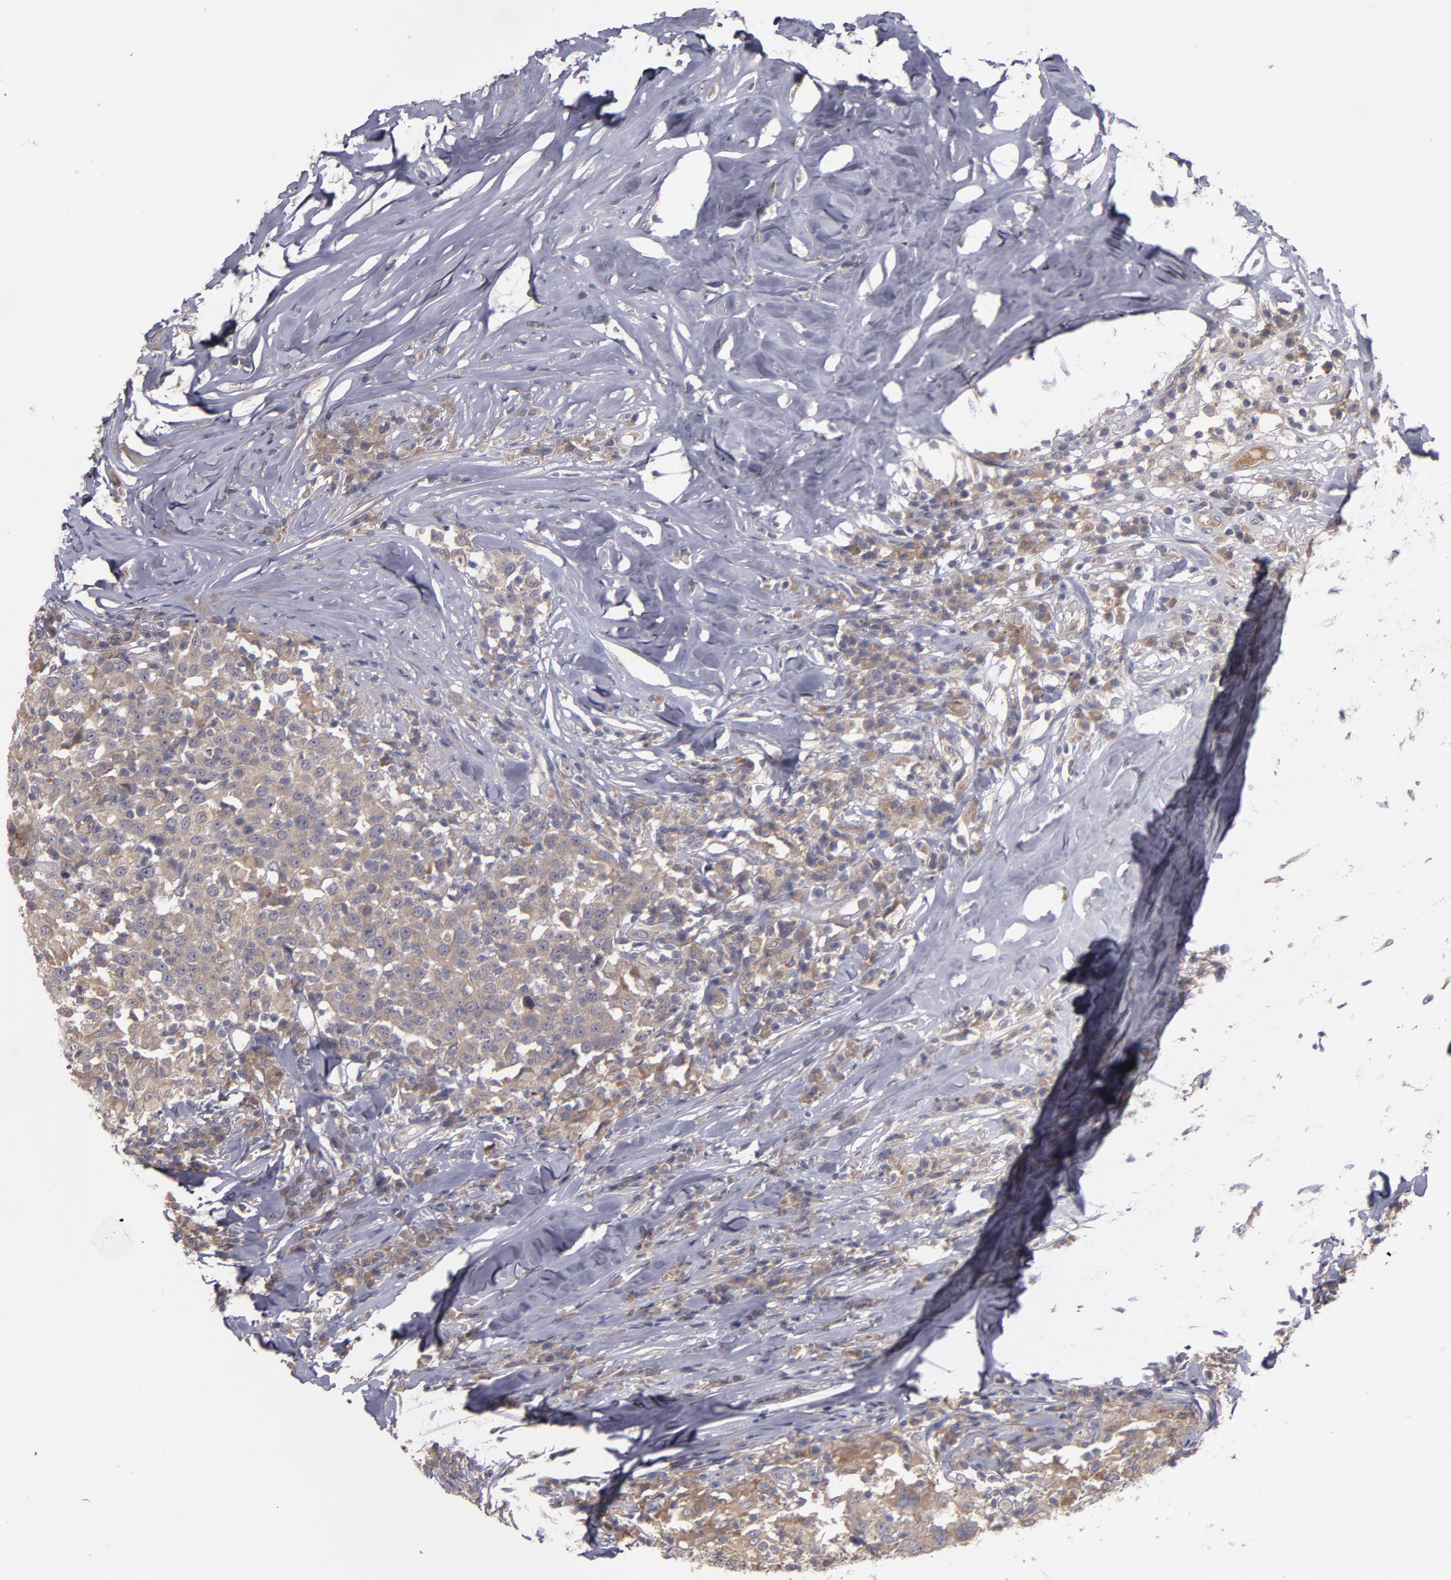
{"staining": {"intensity": "weak", "quantity": ">75%", "location": "cytoplasmic/membranous"}, "tissue": "head and neck cancer", "cell_type": "Tumor cells", "image_type": "cancer", "snomed": [{"axis": "morphology", "description": "Adenocarcinoma, NOS"}, {"axis": "topography", "description": "Salivary gland"}, {"axis": "topography", "description": "Head-Neck"}], "caption": "The photomicrograph demonstrates staining of head and neck cancer, revealing weak cytoplasmic/membranous protein staining (brown color) within tumor cells. (DAB (3,3'-diaminobenzidine) = brown stain, brightfield microscopy at high magnification).", "gene": "MMP11", "patient": {"sex": "female", "age": 65}}